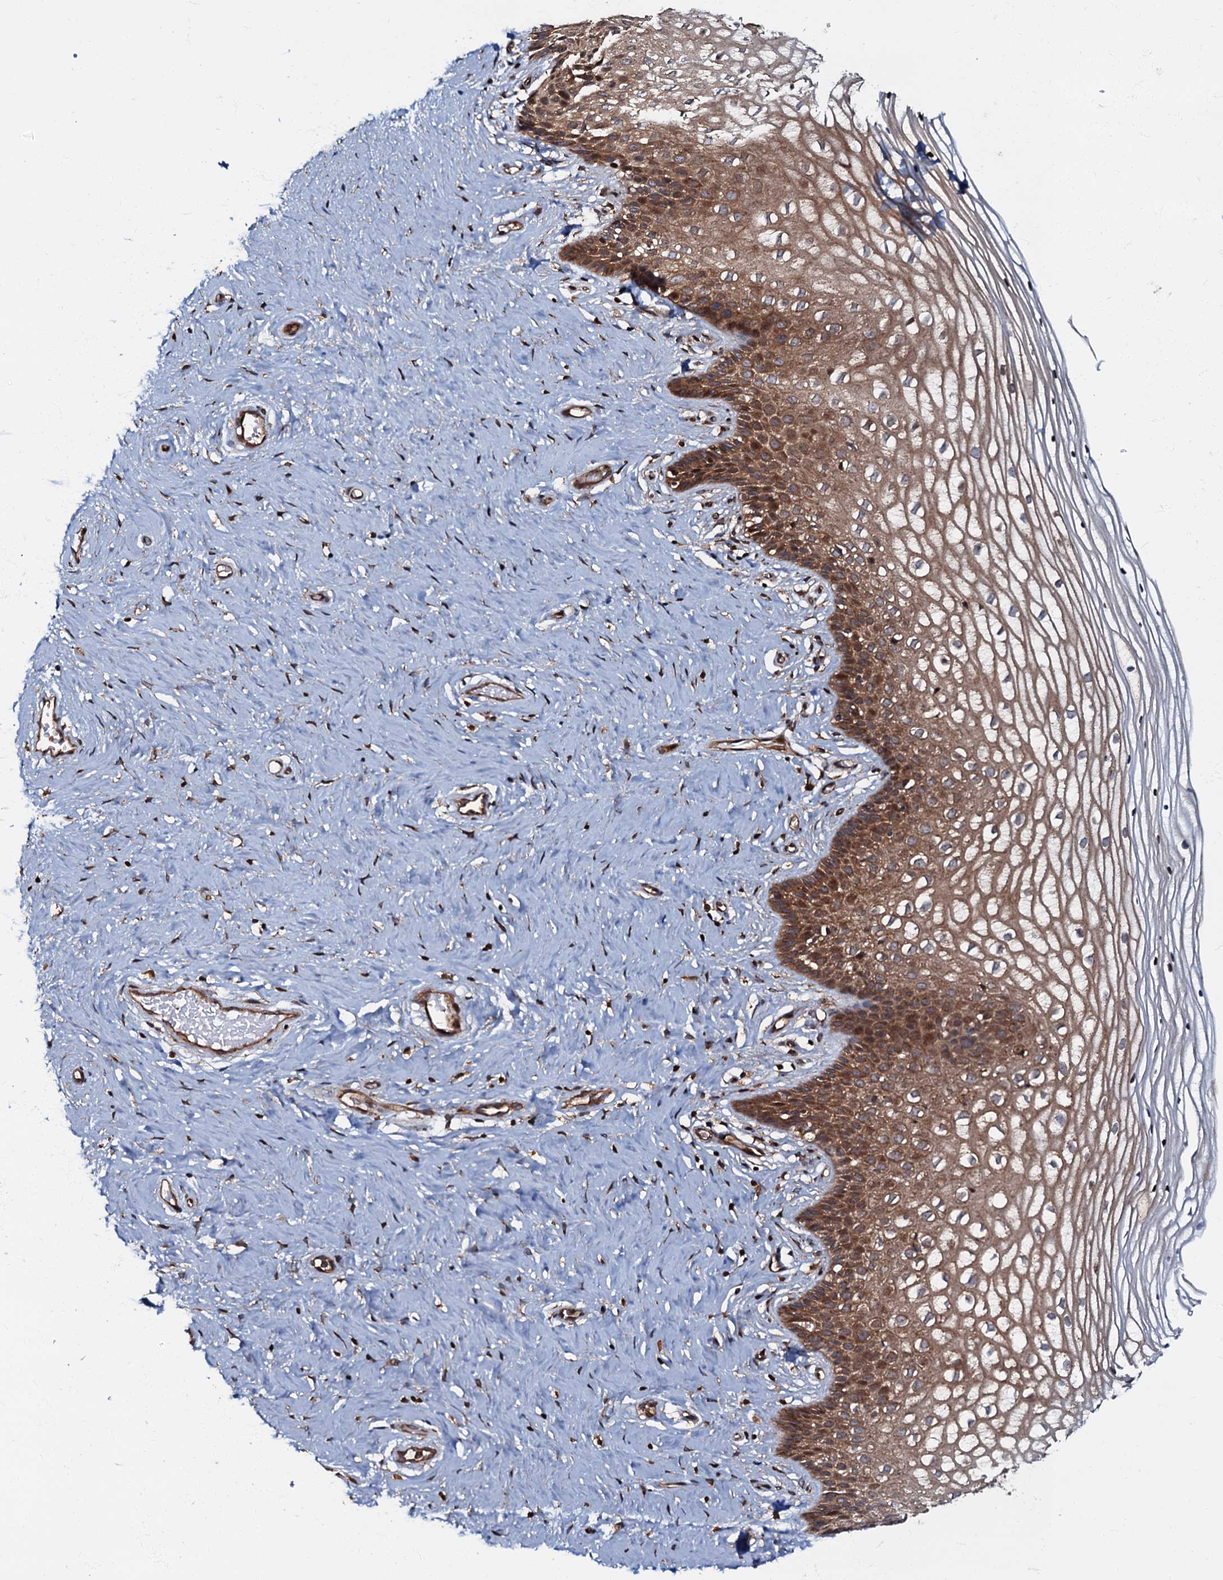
{"staining": {"intensity": "strong", "quantity": ">75%", "location": "cytoplasmic/membranous"}, "tissue": "cervix", "cell_type": "Glandular cells", "image_type": "normal", "snomed": [{"axis": "morphology", "description": "Normal tissue, NOS"}, {"axis": "topography", "description": "Cervix"}], "caption": "Cervix stained with a brown dye shows strong cytoplasmic/membranous positive positivity in about >75% of glandular cells.", "gene": "OSBP", "patient": {"sex": "female", "age": 33}}